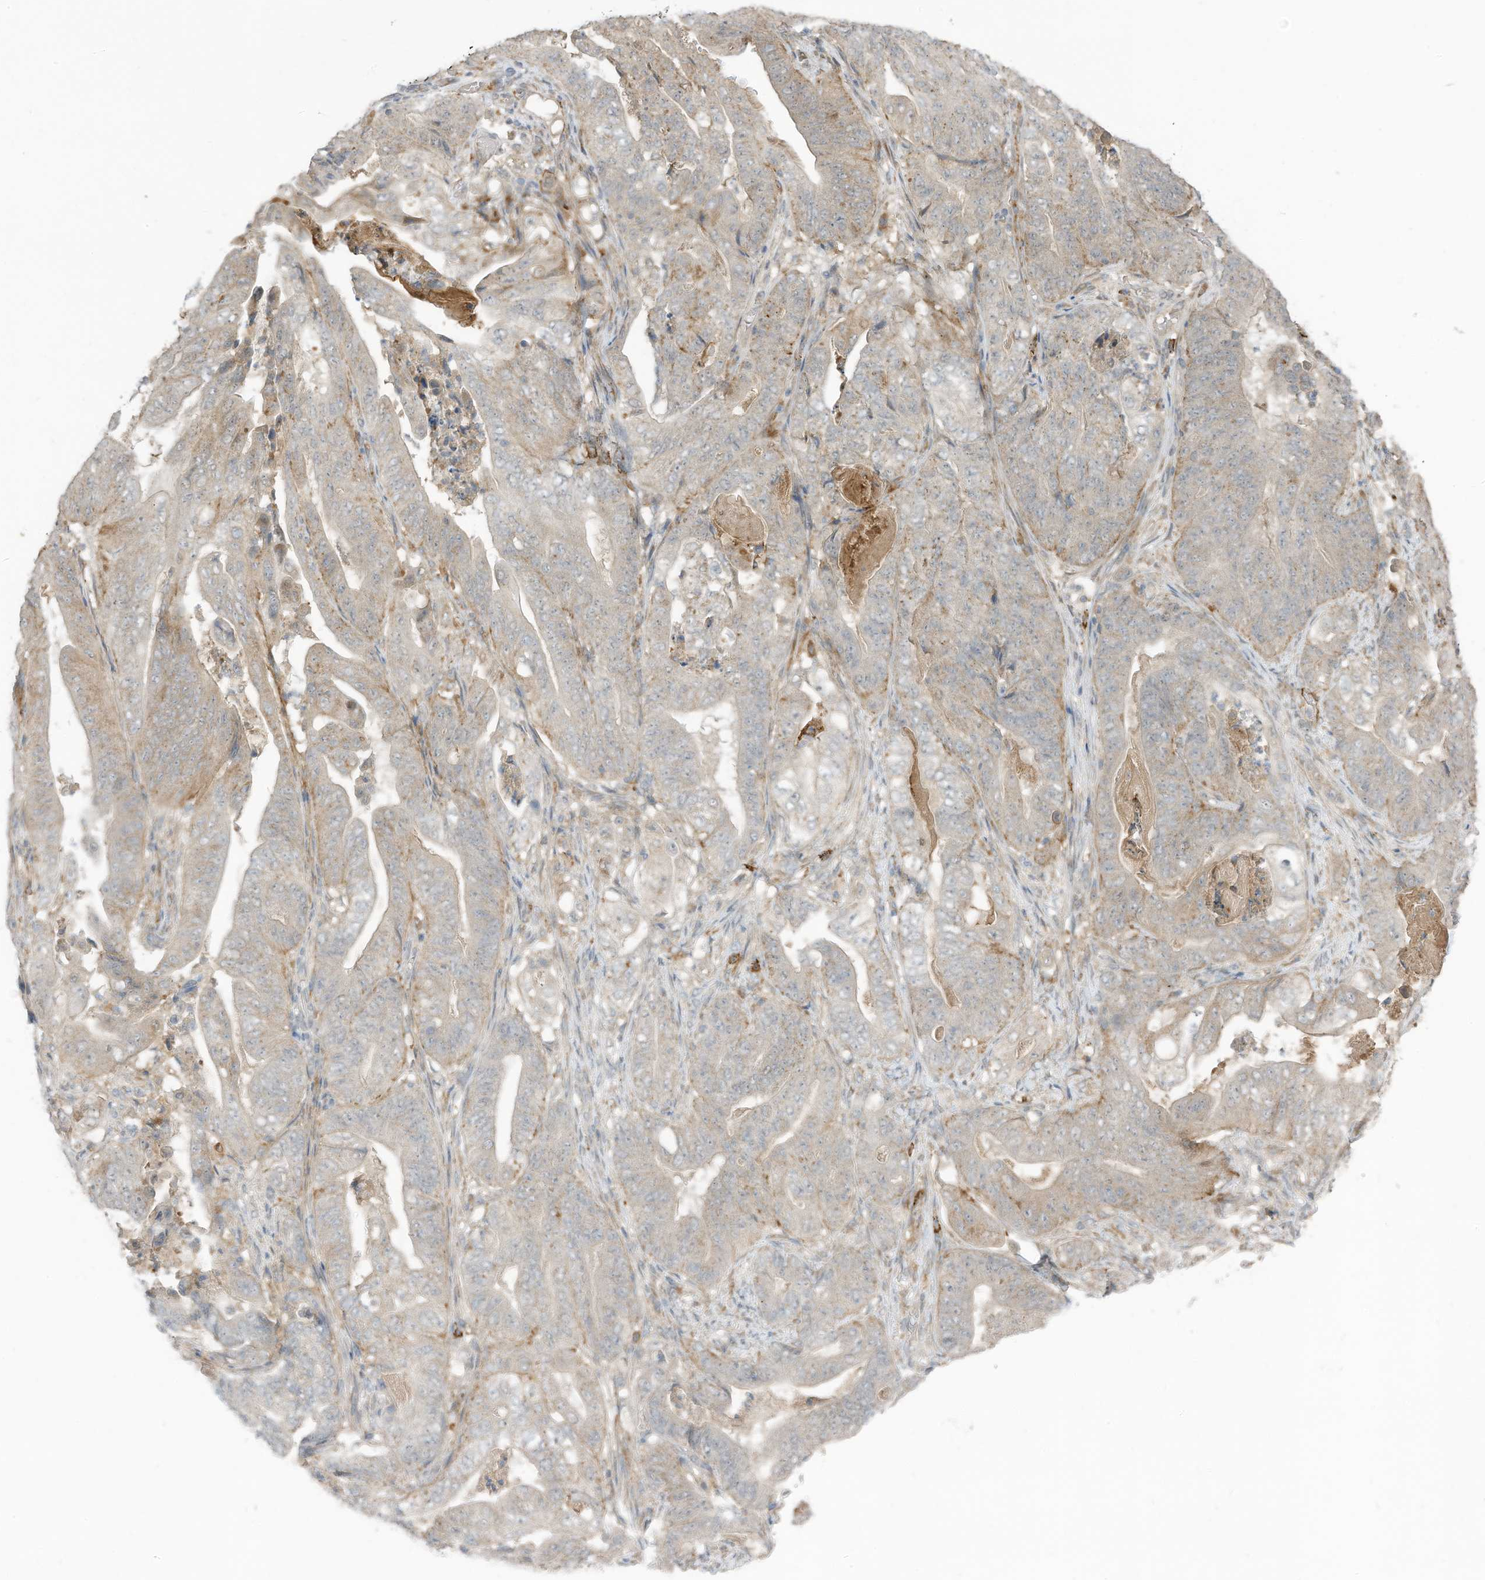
{"staining": {"intensity": "weak", "quantity": "<25%", "location": "cytoplasmic/membranous"}, "tissue": "stomach cancer", "cell_type": "Tumor cells", "image_type": "cancer", "snomed": [{"axis": "morphology", "description": "Adenocarcinoma, NOS"}, {"axis": "topography", "description": "Stomach"}], "caption": "Tumor cells are negative for protein expression in human adenocarcinoma (stomach).", "gene": "DZIP3", "patient": {"sex": "female", "age": 73}}